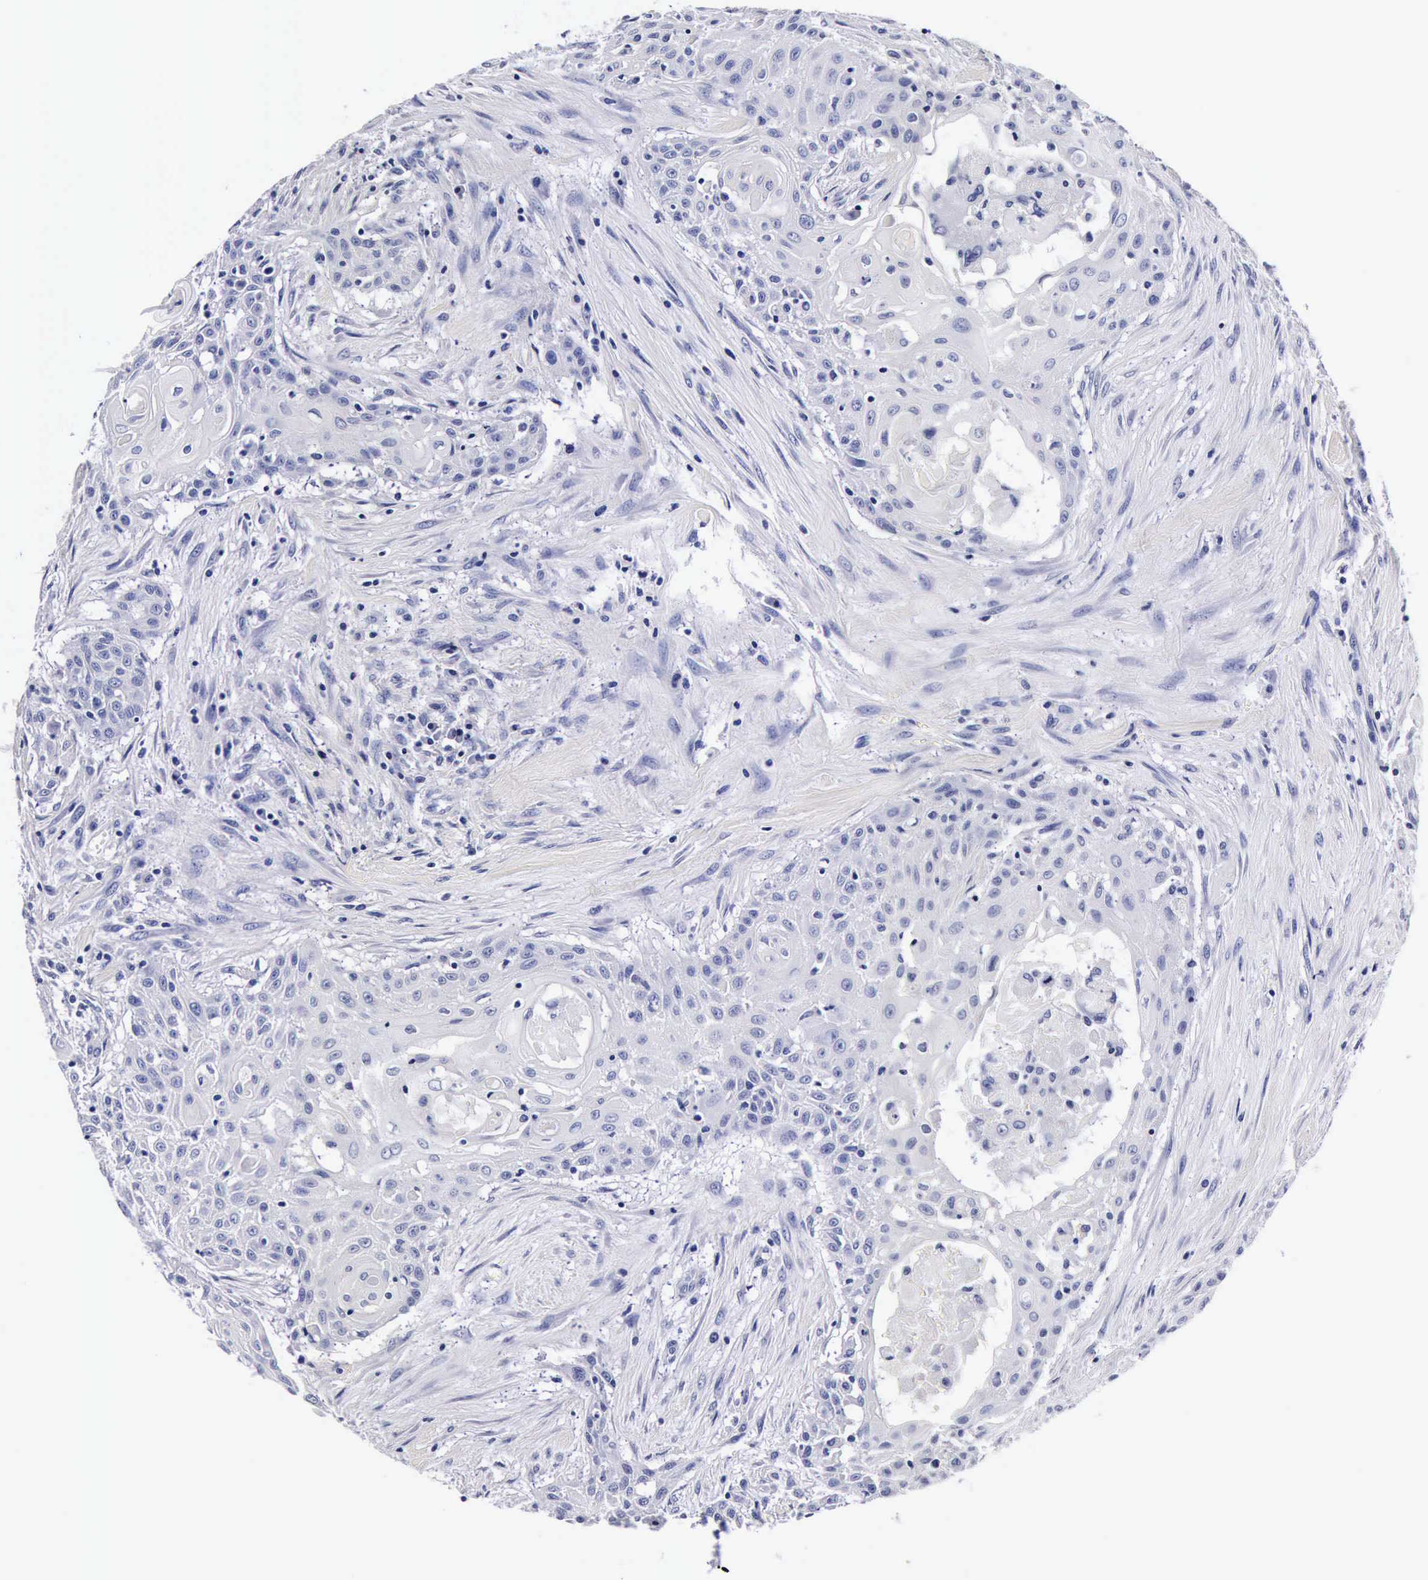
{"staining": {"intensity": "negative", "quantity": "none", "location": "none"}, "tissue": "head and neck cancer", "cell_type": "Tumor cells", "image_type": "cancer", "snomed": [{"axis": "morphology", "description": "Squamous cell carcinoma, NOS"}, {"axis": "morphology", "description": "Squamous cell carcinoma, metastatic, NOS"}, {"axis": "topography", "description": "Lymph node"}, {"axis": "topography", "description": "Salivary gland"}, {"axis": "topography", "description": "Head-Neck"}], "caption": "Head and neck cancer was stained to show a protein in brown. There is no significant staining in tumor cells.", "gene": "IAPP", "patient": {"sex": "female", "age": 74}}